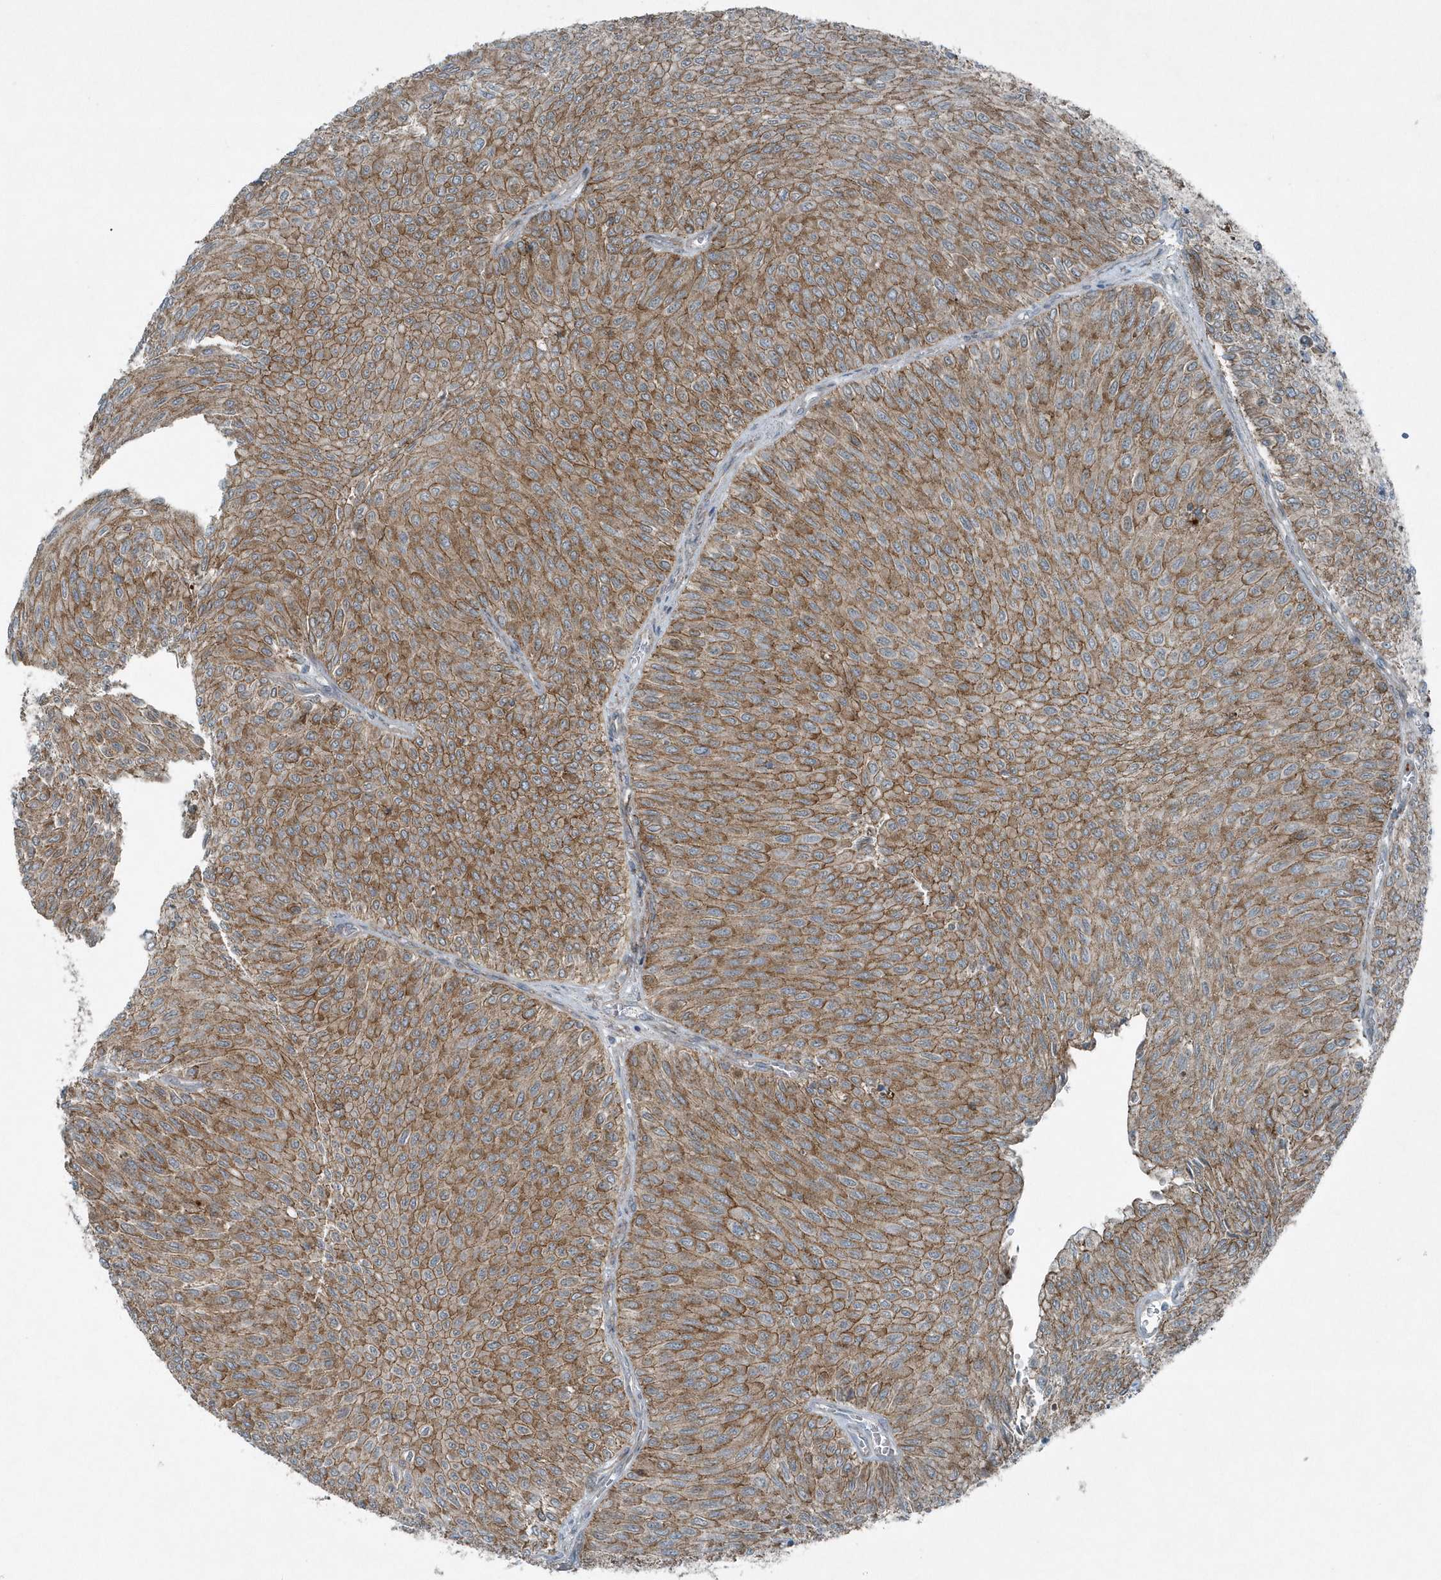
{"staining": {"intensity": "moderate", "quantity": ">75%", "location": "cytoplasmic/membranous"}, "tissue": "urothelial cancer", "cell_type": "Tumor cells", "image_type": "cancer", "snomed": [{"axis": "morphology", "description": "Urothelial carcinoma, Low grade"}, {"axis": "topography", "description": "Urinary bladder"}], "caption": "Urothelial cancer stained with a brown dye shows moderate cytoplasmic/membranous positive expression in about >75% of tumor cells.", "gene": "GCC2", "patient": {"sex": "male", "age": 78}}